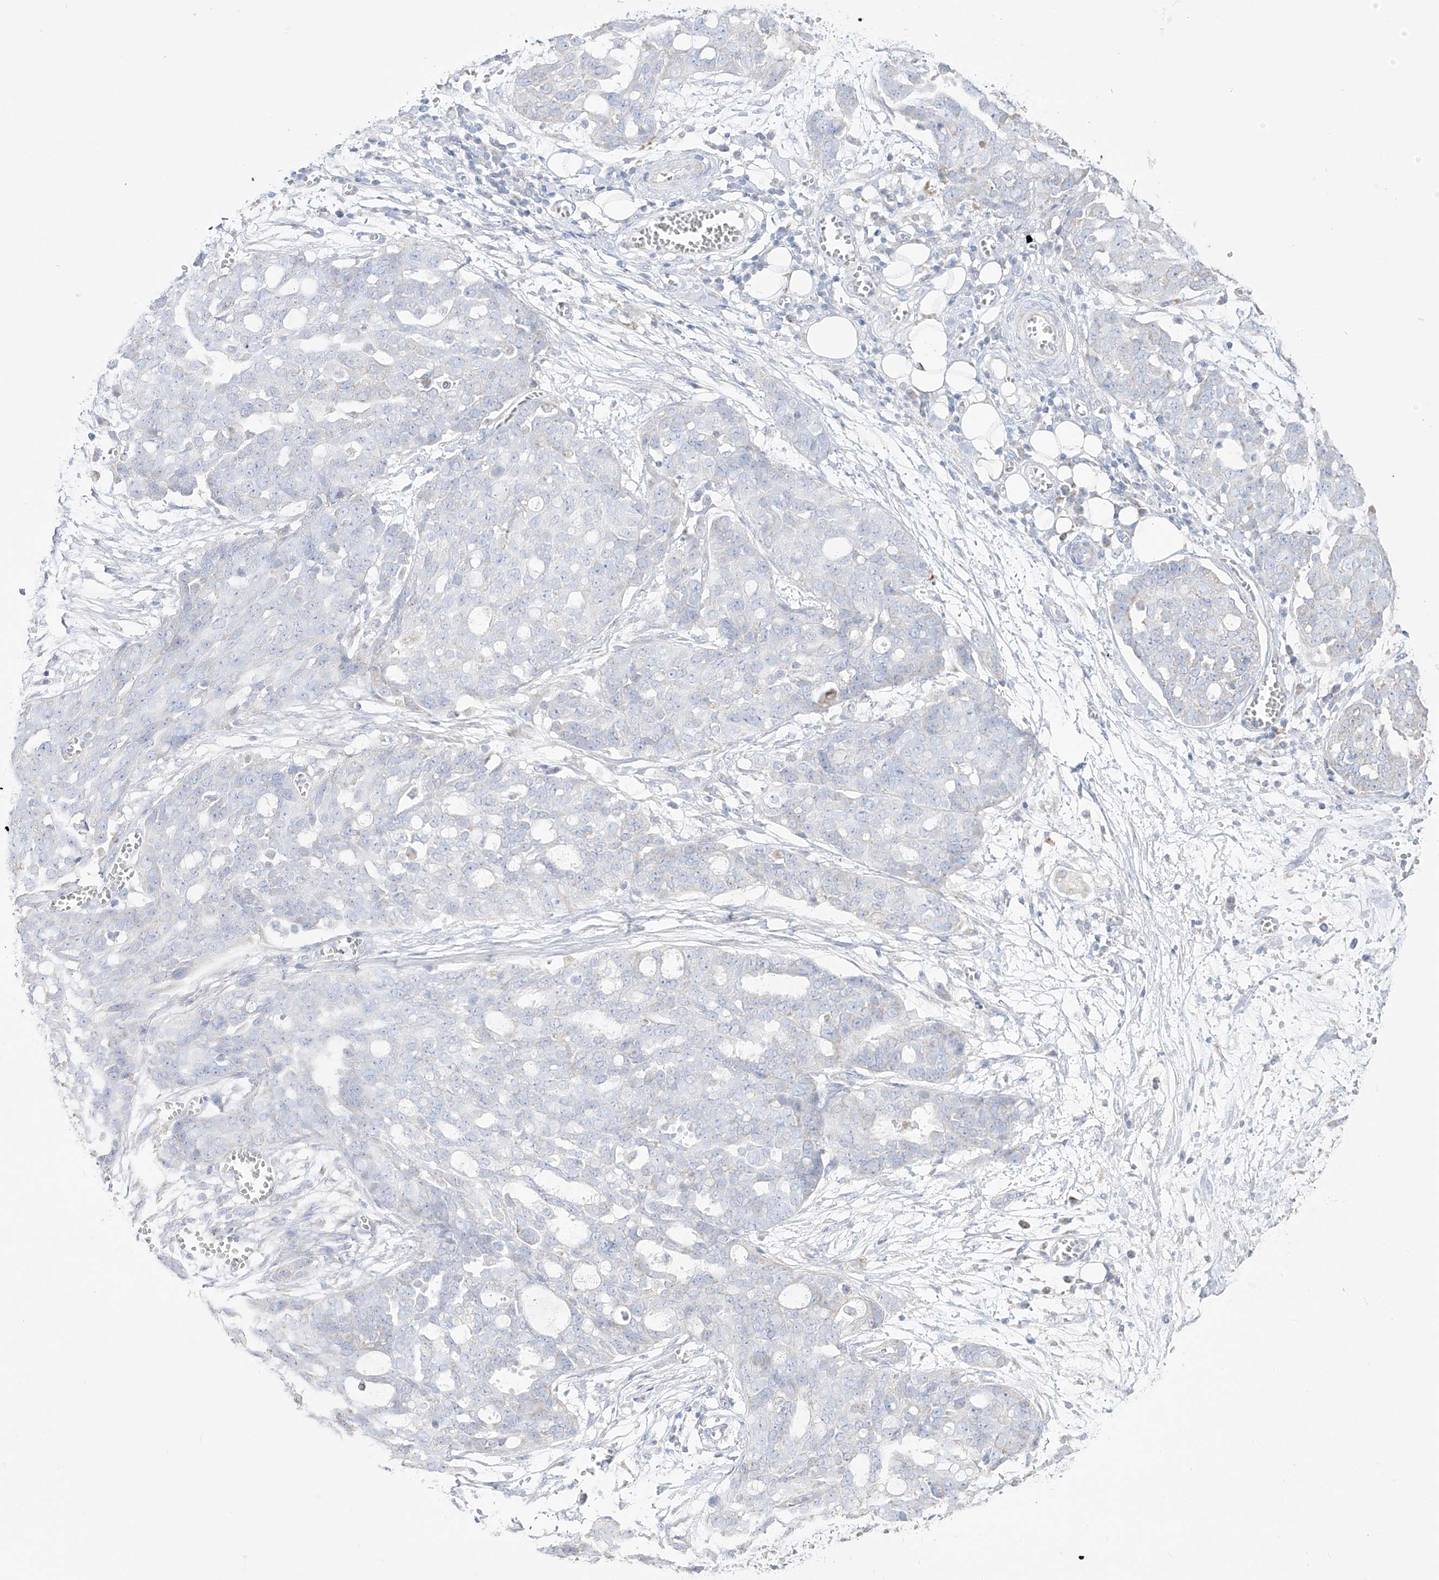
{"staining": {"intensity": "negative", "quantity": "none", "location": "none"}, "tissue": "ovarian cancer", "cell_type": "Tumor cells", "image_type": "cancer", "snomed": [{"axis": "morphology", "description": "Cystadenocarcinoma, serous, NOS"}, {"axis": "topography", "description": "Soft tissue"}, {"axis": "topography", "description": "Ovary"}], "caption": "DAB immunohistochemical staining of human ovarian serous cystadenocarcinoma shows no significant positivity in tumor cells.", "gene": "RCHY1", "patient": {"sex": "female", "age": 57}}